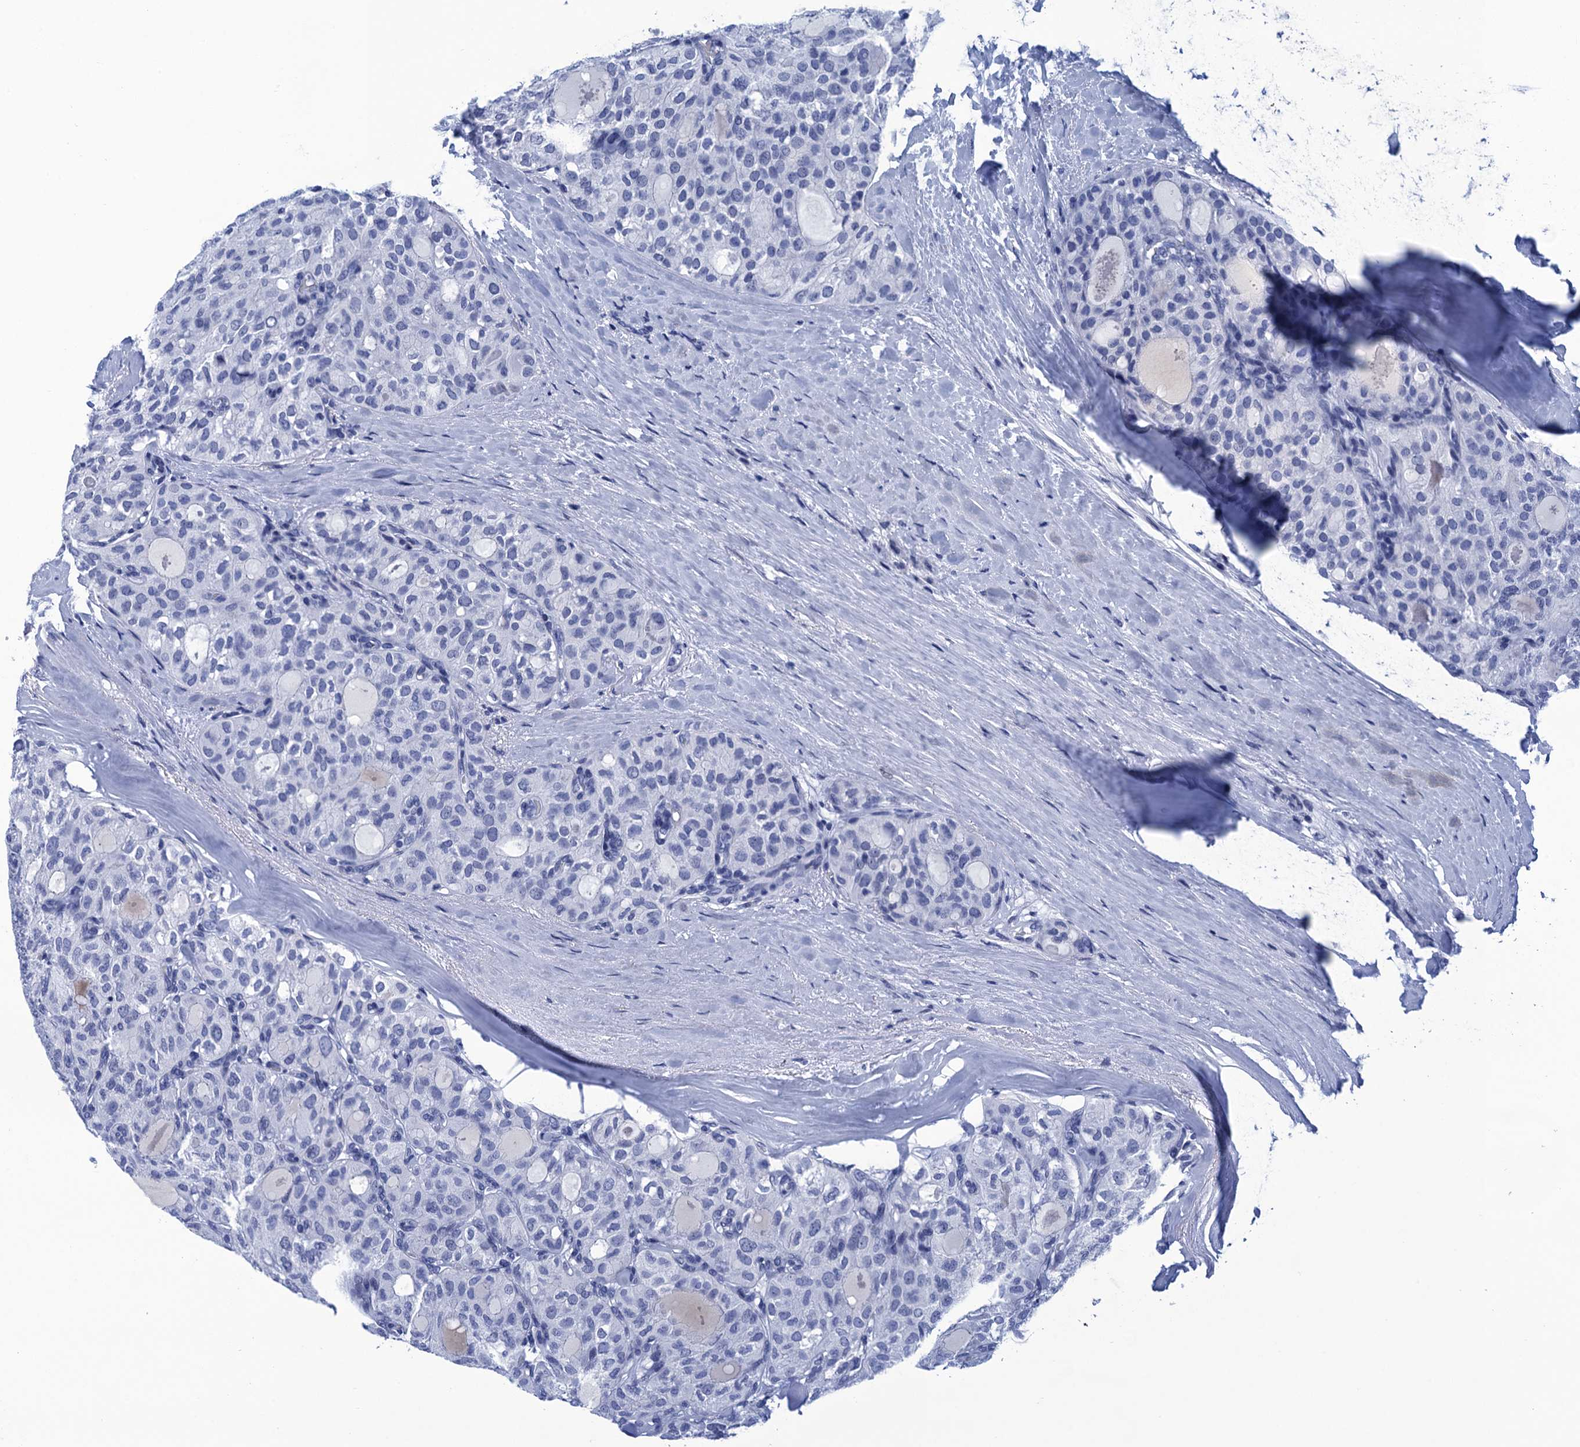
{"staining": {"intensity": "negative", "quantity": "none", "location": "none"}, "tissue": "thyroid cancer", "cell_type": "Tumor cells", "image_type": "cancer", "snomed": [{"axis": "morphology", "description": "Follicular adenoma carcinoma, NOS"}, {"axis": "topography", "description": "Thyroid gland"}], "caption": "The micrograph shows no significant staining in tumor cells of follicular adenoma carcinoma (thyroid).", "gene": "METTL25", "patient": {"sex": "male", "age": 75}}